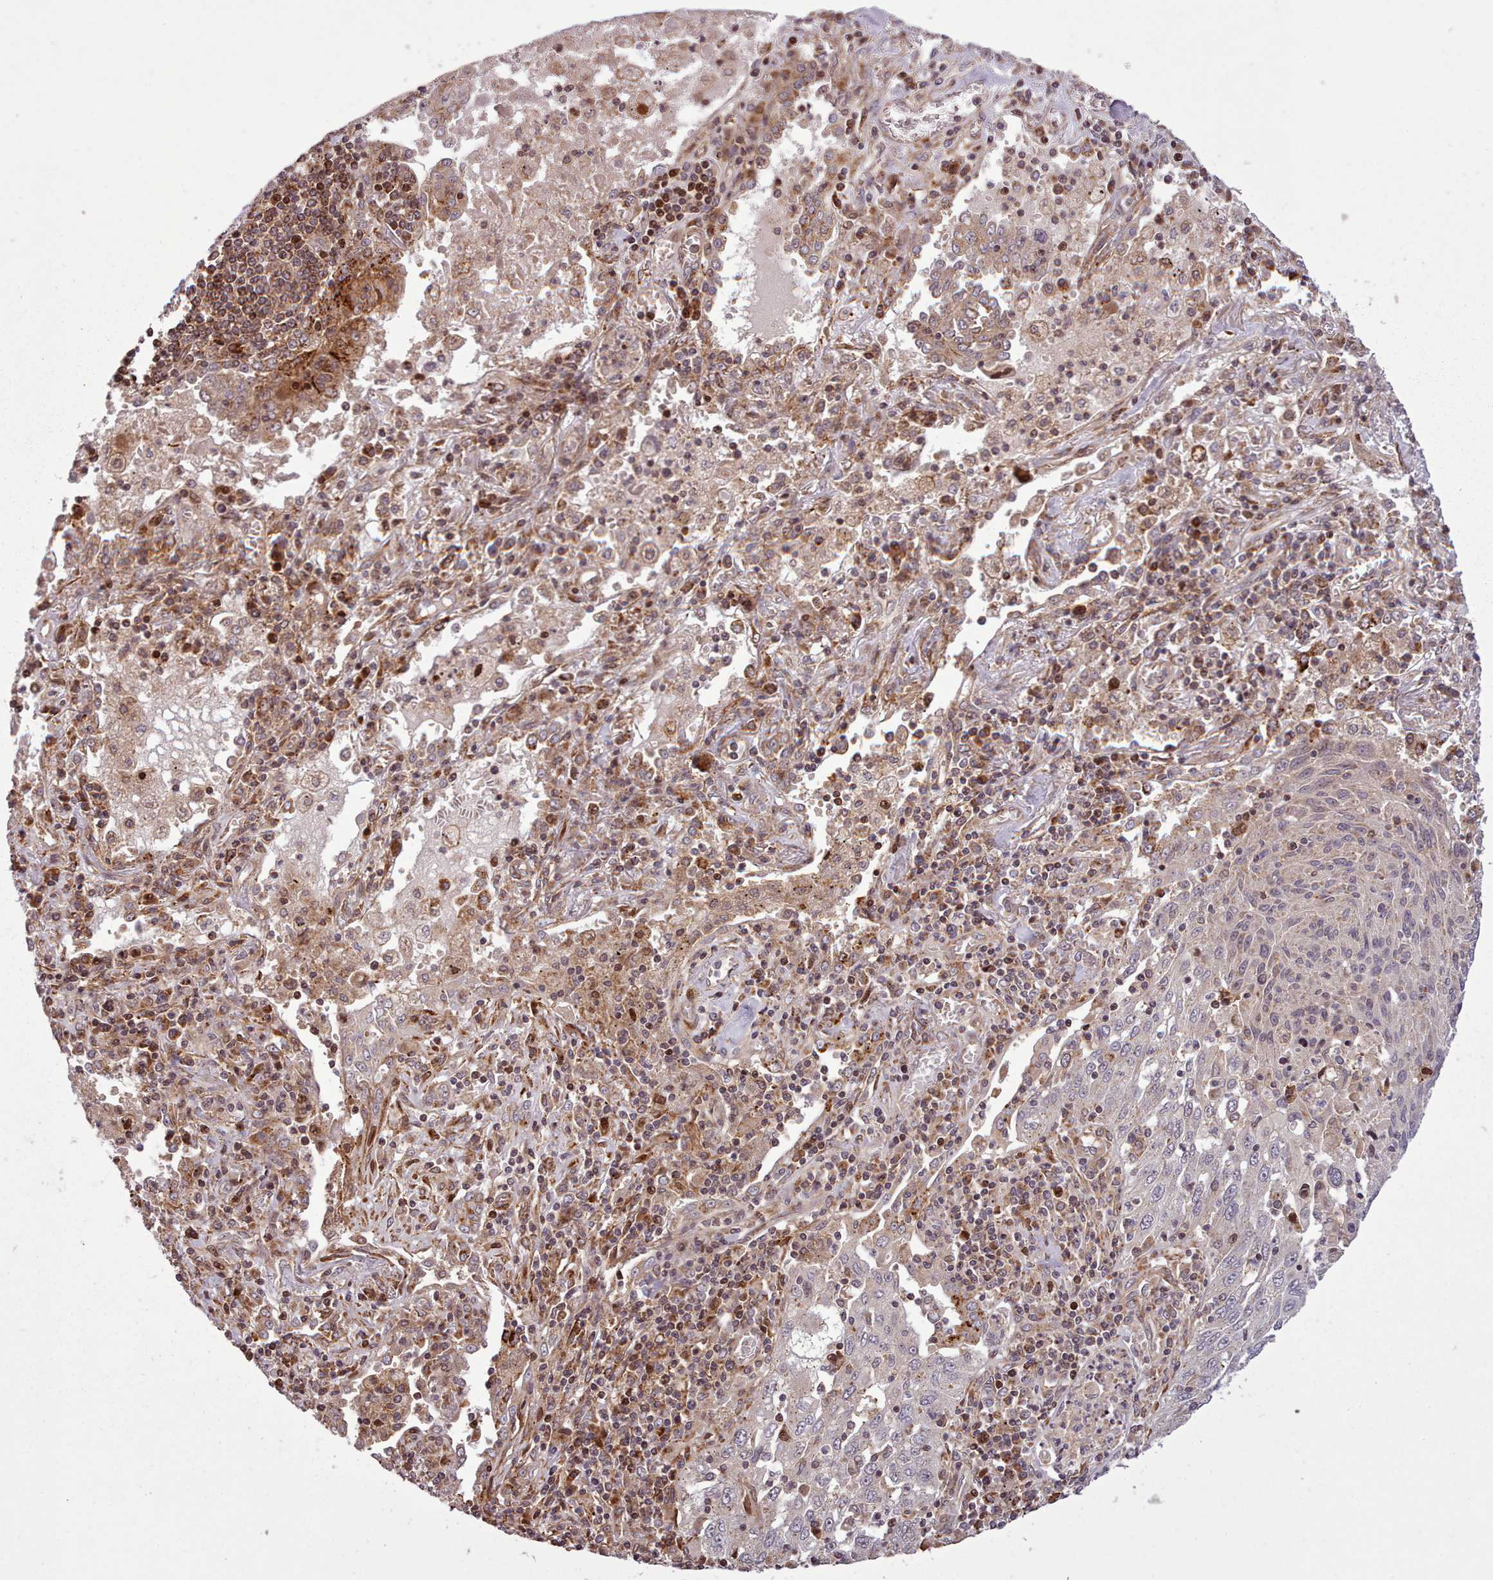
{"staining": {"intensity": "moderate", "quantity": "<25%", "location": "nuclear"}, "tissue": "lung cancer", "cell_type": "Tumor cells", "image_type": "cancer", "snomed": [{"axis": "morphology", "description": "Squamous cell carcinoma, NOS"}, {"axis": "topography", "description": "Lung"}], "caption": "Lung cancer was stained to show a protein in brown. There is low levels of moderate nuclear staining in about <25% of tumor cells.", "gene": "NLRP7", "patient": {"sex": "female", "age": 66}}